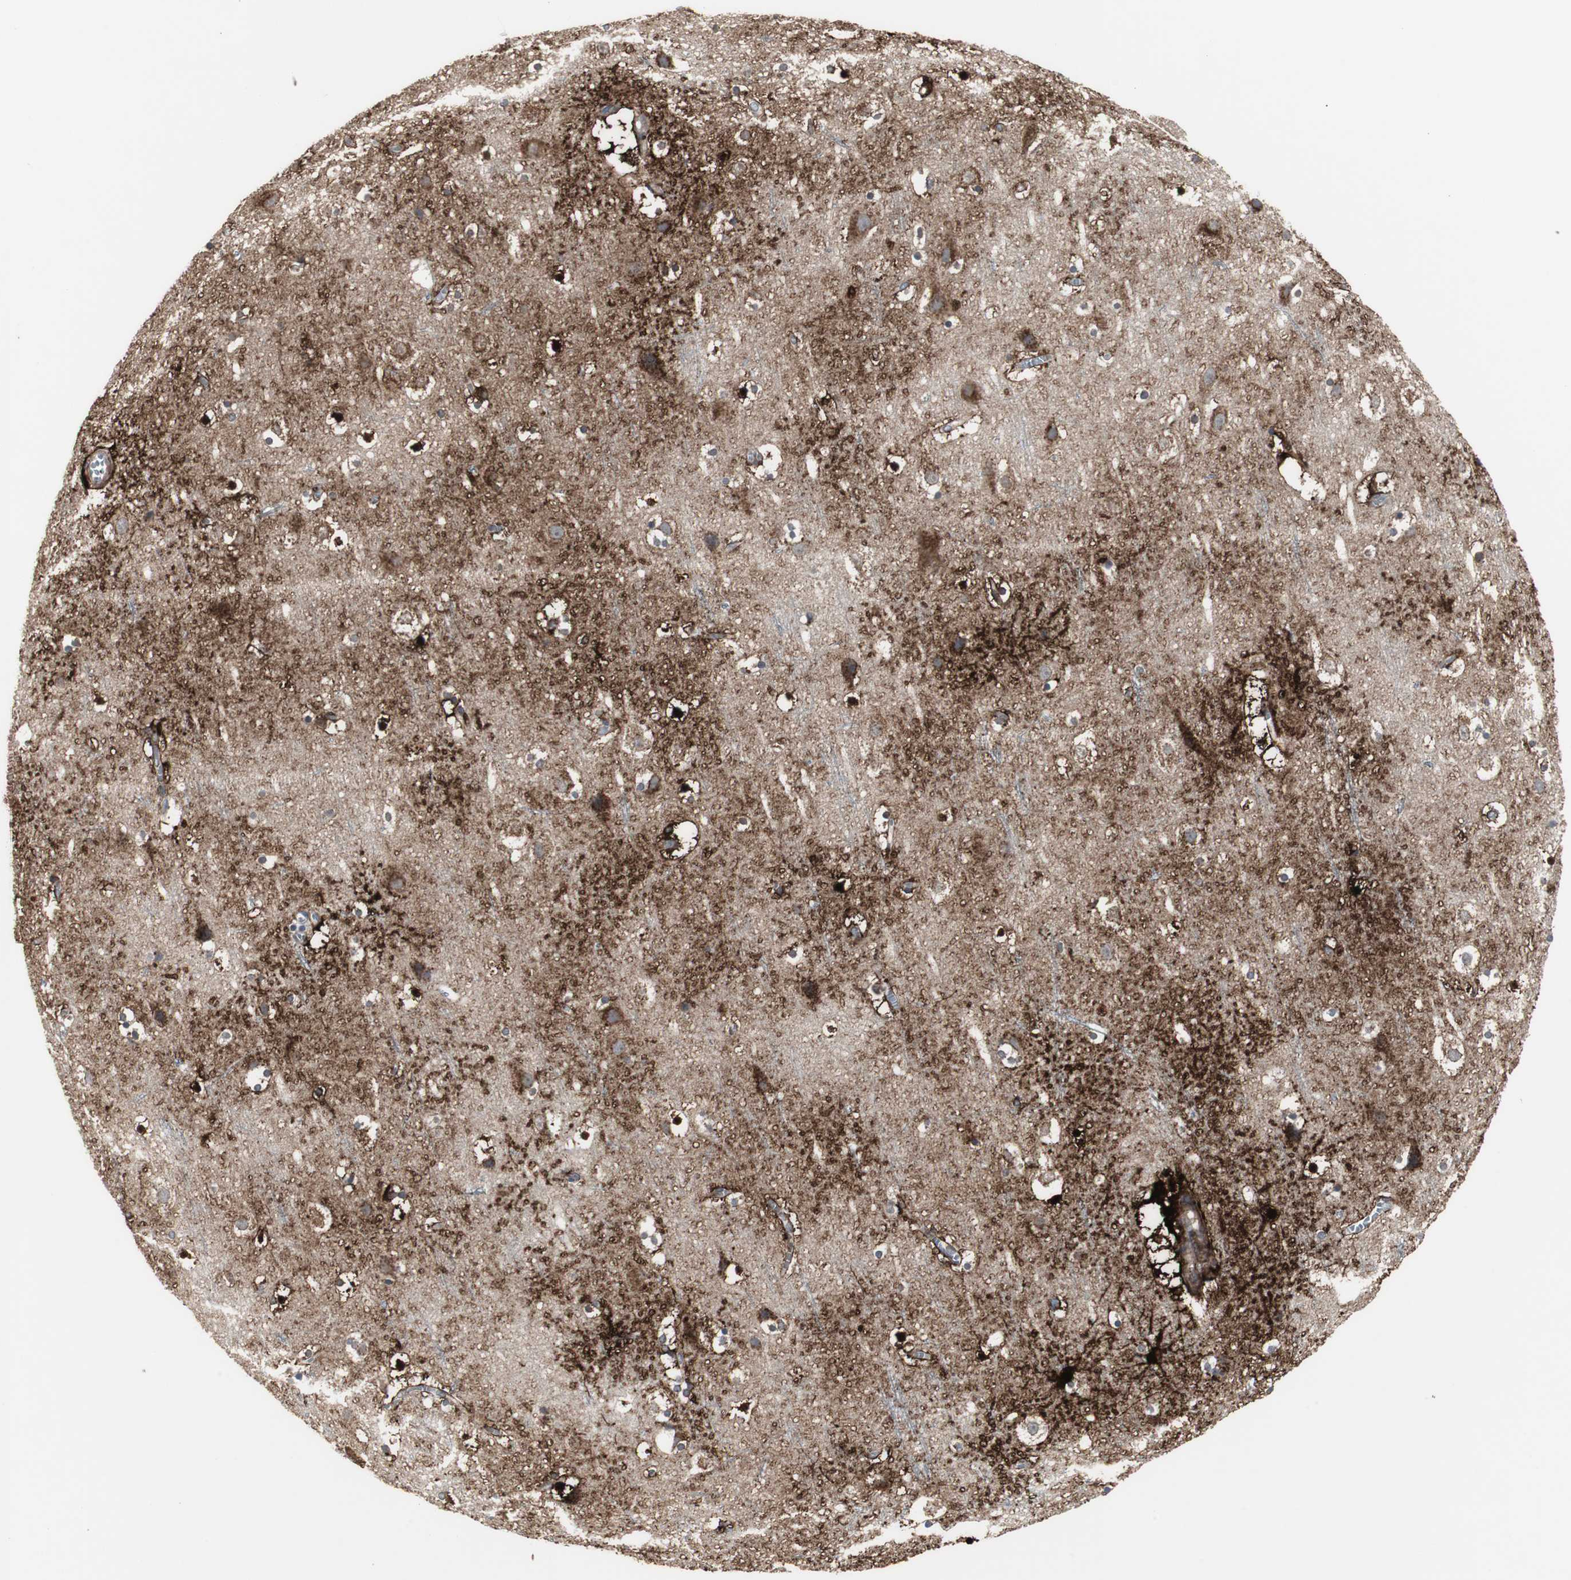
{"staining": {"intensity": "negative", "quantity": "none", "location": "none"}, "tissue": "cerebral cortex", "cell_type": "Endothelial cells", "image_type": "normal", "snomed": [{"axis": "morphology", "description": "Normal tissue, NOS"}, {"axis": "topography", "description": "Cerebral cortex"}], "caption": "Immunohistochemistry (IHC) photomicrograph of normal human cerebral cortex stained for a protein (brown), which displays no positivity in endothelial cells. (DAB immunohistochemistry (IHC), high magnification).", "gene": "GBA1", "patient": {"sex": "male", "age": 45}}